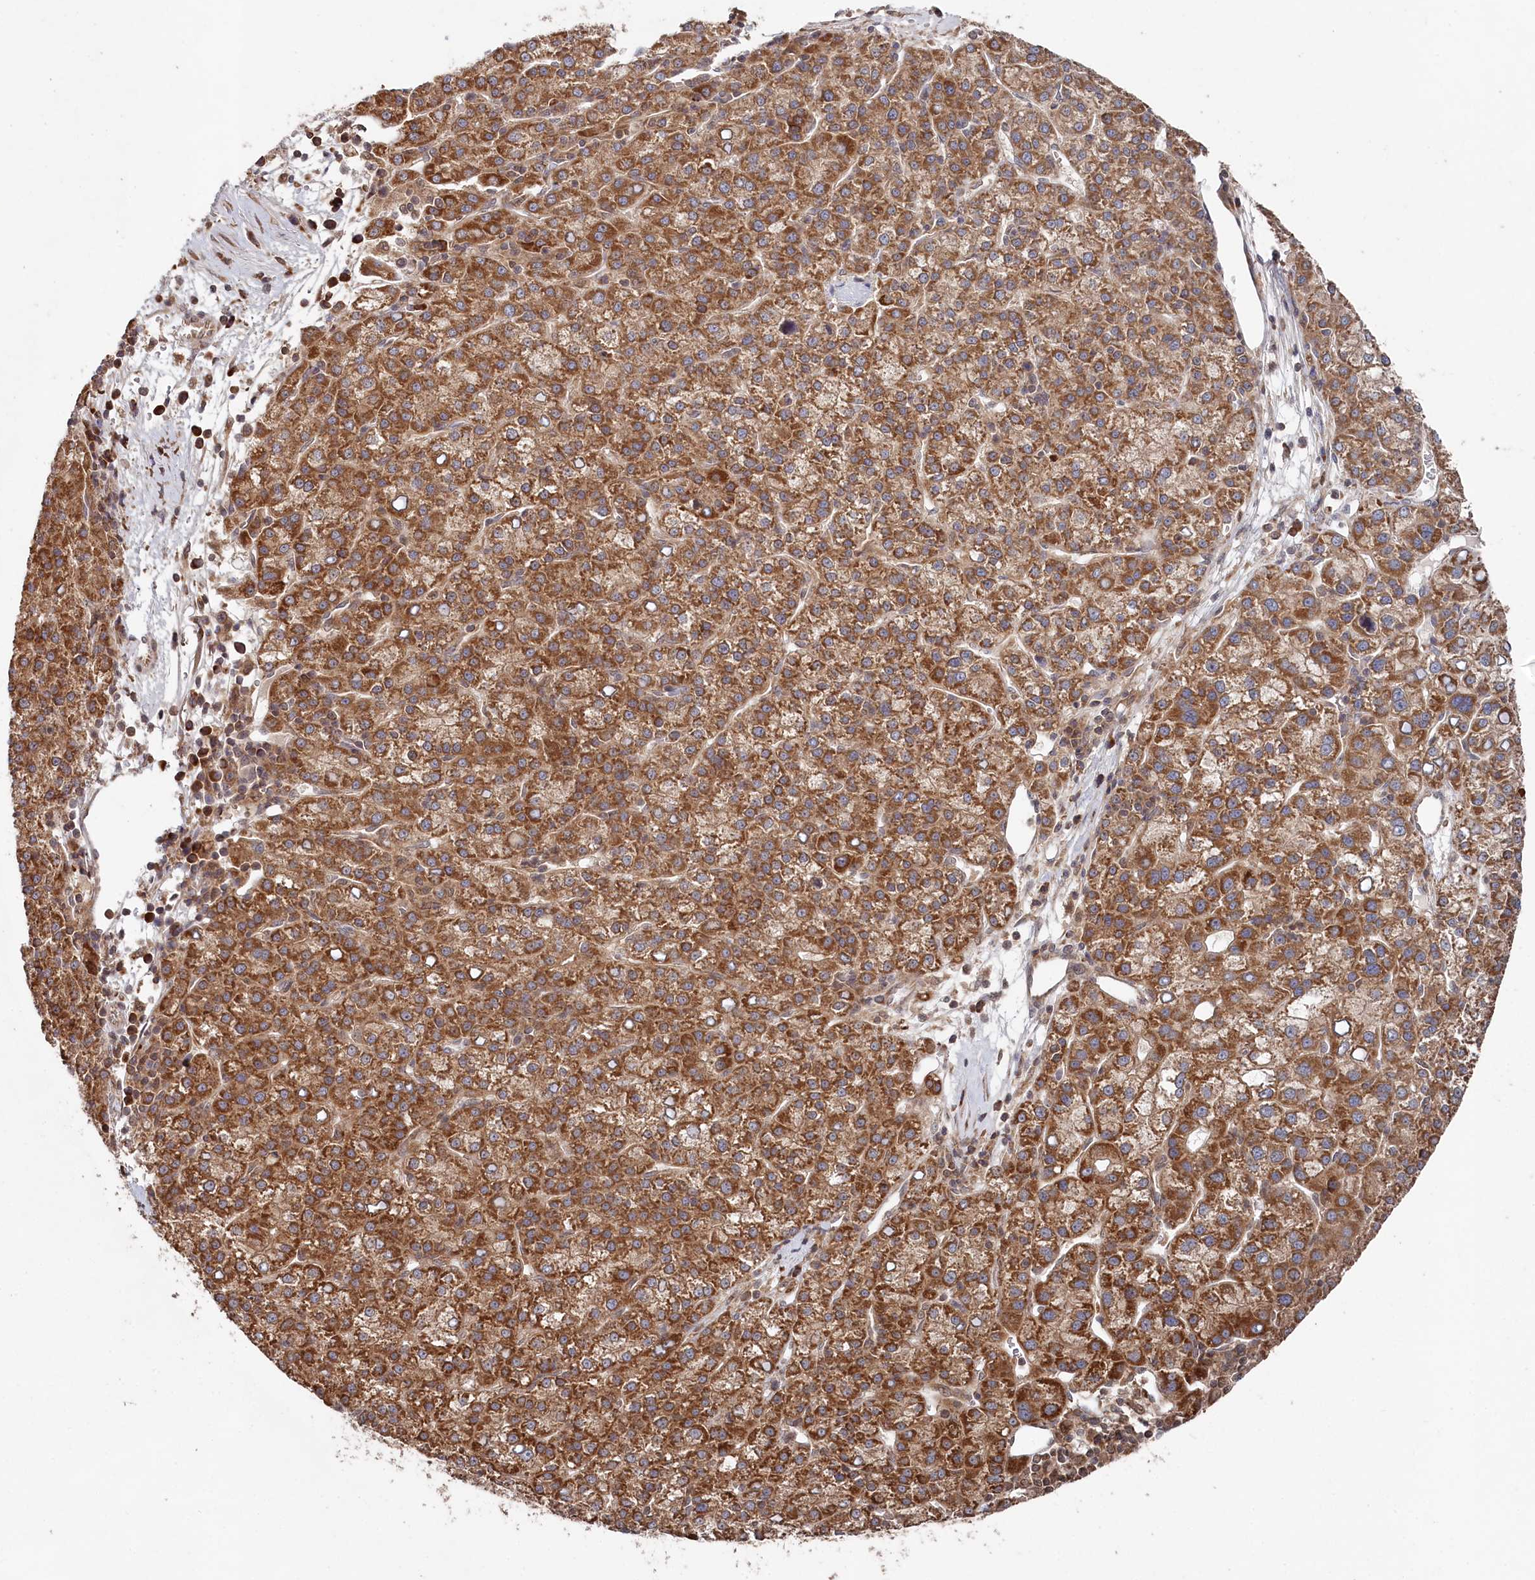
{"staining": {"intensity": "moderate", "quantity": ">75%", "location": "cytoplasmic/membranous"}, "tissue": "liver cancer", "cell_type": "Tumor cells", "image_type": "cancer", "snomed": [{"axis": "morphology", "description": "Carcinoma, Hepatocellular, NOS"}, {"axis": "topography", "description": "Liver"}], "caption": "A medium amount of moderate cytoplasmic/membranous staining is identified in about >75% of tumor cells in liver cancer tissue. The staining was performed using DAB, with brown indicating positive protein expression. Nuclei are stained blue with hematoxylin.", "gene": "WAPL", "patient": {"sex": "female", "age": 58}}